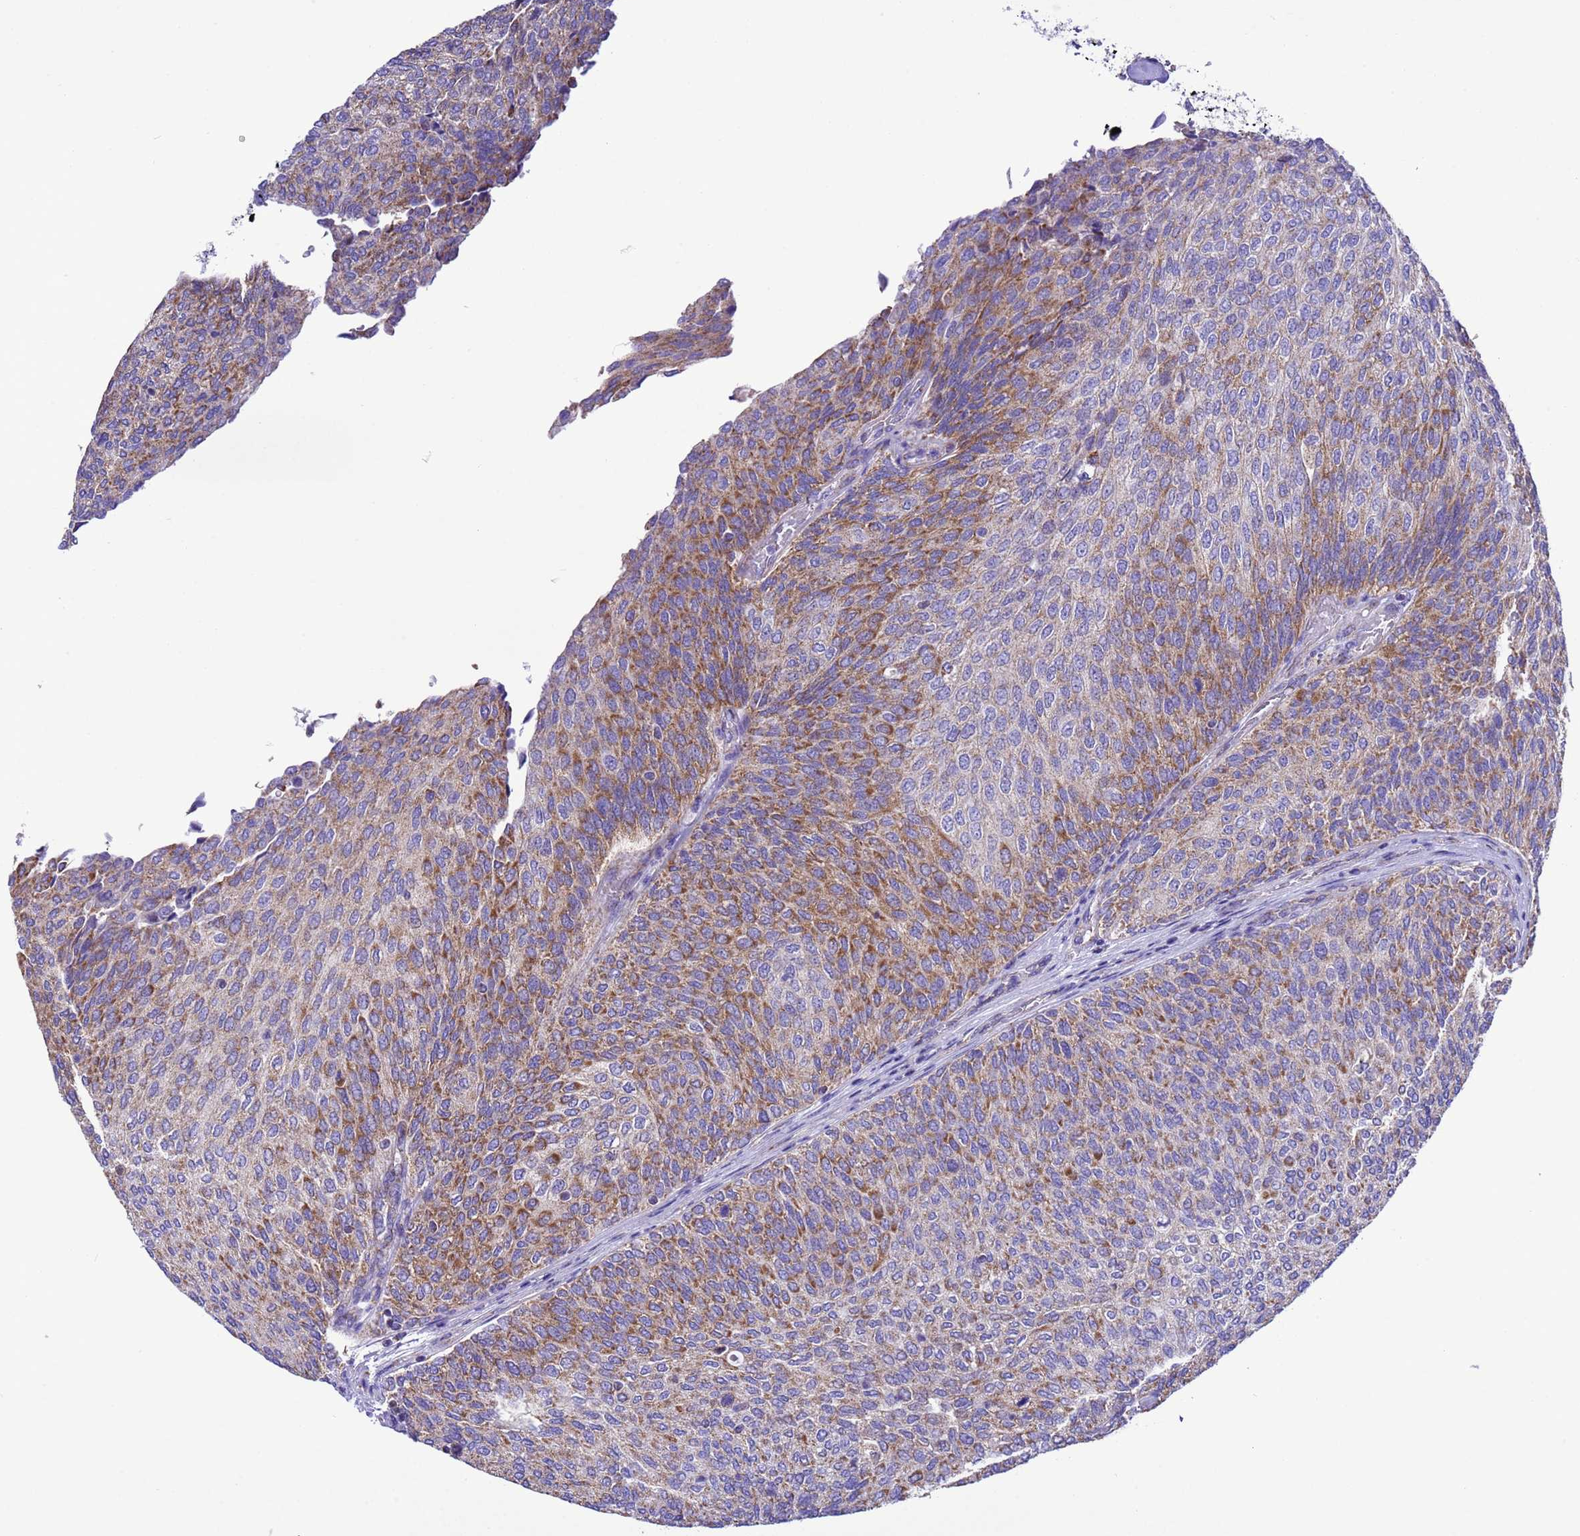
{"staining": {"intensity": "moderate", "quantity": ">75%", "location": "cytoplasmic/membranous"}, "tissue": "urothelial cancer", "cell_type": "Tumor cells", "image_type": "cancer", "snomed": [{"axis": "morphology", "description": "Urothelial carcinoma, Low grade"}, {"axis": "topography", "description": "Urinary bladder"}], "caption": "A brown stain labels moderate cytoplasmic/membranous staining of a protein in low-grade urothelial carcinoma tumor cells.", "gene": "CCDC191", "patient": {"sex": "female", "age": 79}}